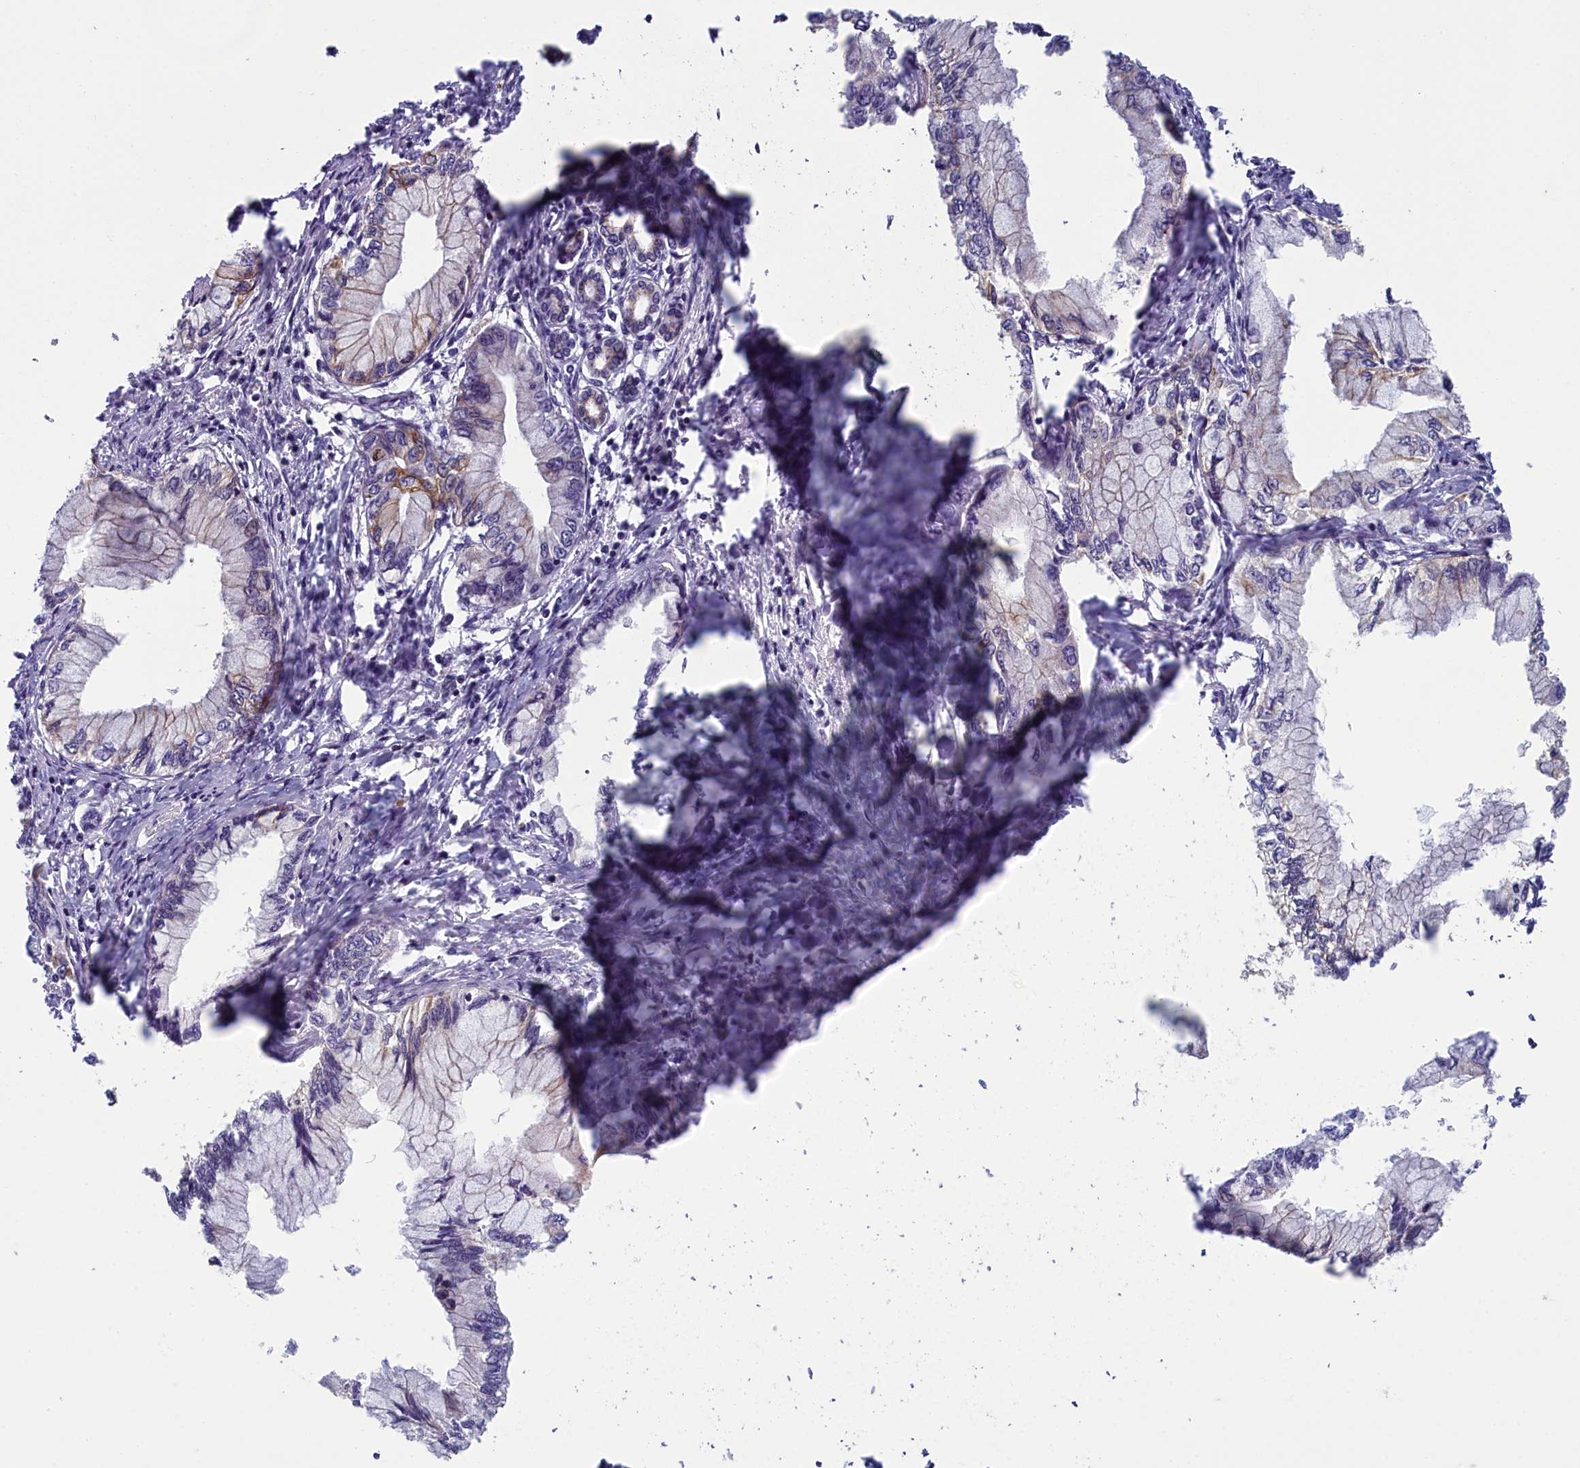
{"staining": {"intensity": "weak", "quantity": "<25%", "location": "cytoplasmic/membranous"}, "tissue": "pancreatic cancer", "cell_type": "Tumor cells", "image_type": "cancer", "snomed": [{"axis": "morphology", "description": "Adenocarcinoma, NOS"}, {"axis": "topography", "description": "Pancreas"}], "caption": "Immunohistochemistry (IHC) of human pancreatic adenocarcinoma demonstrates no expression in tumor cells. The staining is performed using DAB (3,3'-diaminobenzidine) brown chromogen with nuclei counter-stained in using hematoxylin.", "gene": "ANKRD39", "patient": {"sex": "male", "age": 48}}